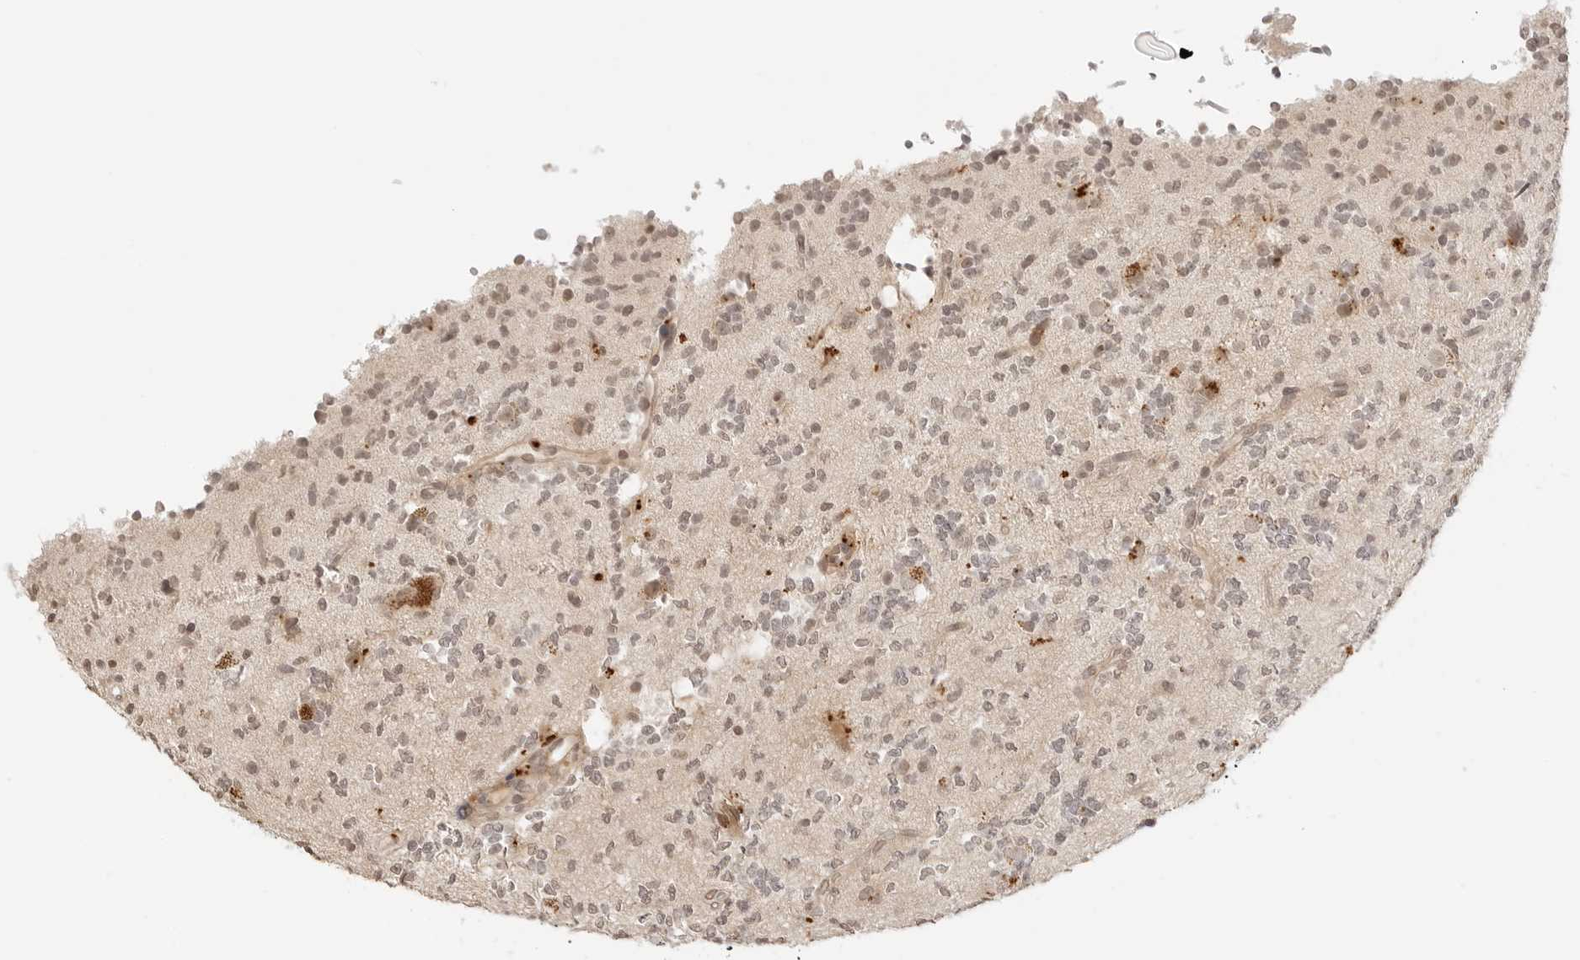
{"staining": {"intensity": "weak", "quantity": ">75%", "location": "nuclear"}, "tissue": "glioma", "cell_type": "Tumor cells", "image_type": "cancer", "snomed": [{"axis": "morphology", "description": "Glioma, malignant, High grade"}, {"axis": "topography", "description": "Brain"}], "caption": "High-grade glioma (malignant) tissue reveals weak nuclear positivity in approximately >75% of tumor cells The staining was performed using DAB (3,3'-diaminobenzidine), with brown indicating positive protein expression. Nuclei are stained blue with hematoxylin.", "gene": "GPR34", "patient": {"sex": "female", "age": 62}}